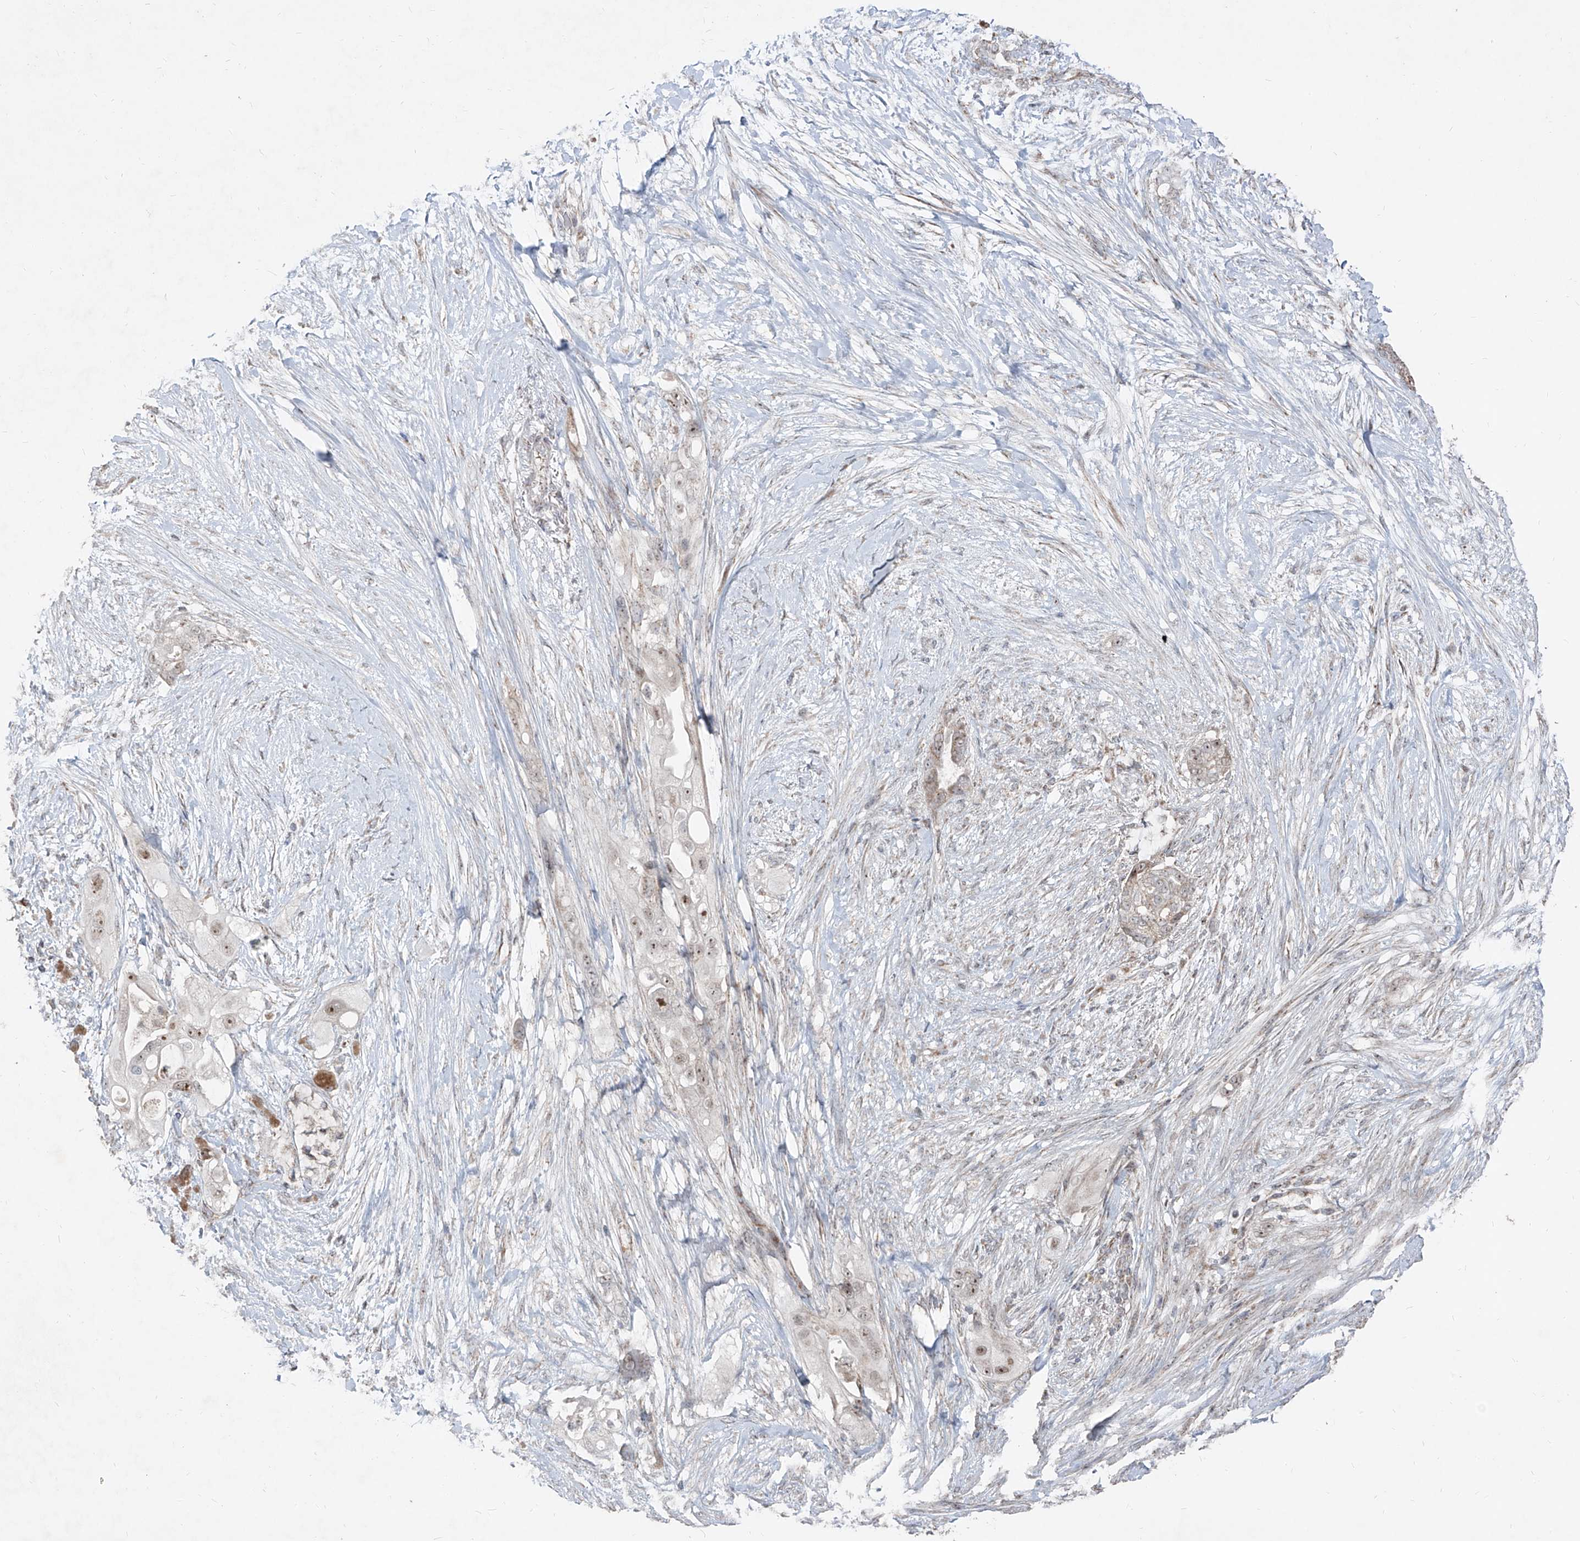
{"staining": {"intensity": "weak", "quantity": "<25%", "location": "nuclear"}, "tissue": "pancreatic cancer", "cell_type": "Tumor cells", "image_type": "cancer", "snomed": [{"axis": "morphology", "description": "Adenocarcinoma, NOS"}, {"axis": "topography", "description": "Pancreas"}], "caption": "The immunohistochemistry photomicrograph has no significant staining in tumor cells of pancreatic cancer tissue.", "gene": "NDUFB3", "patient": {"sex": "male", "age": 53}}